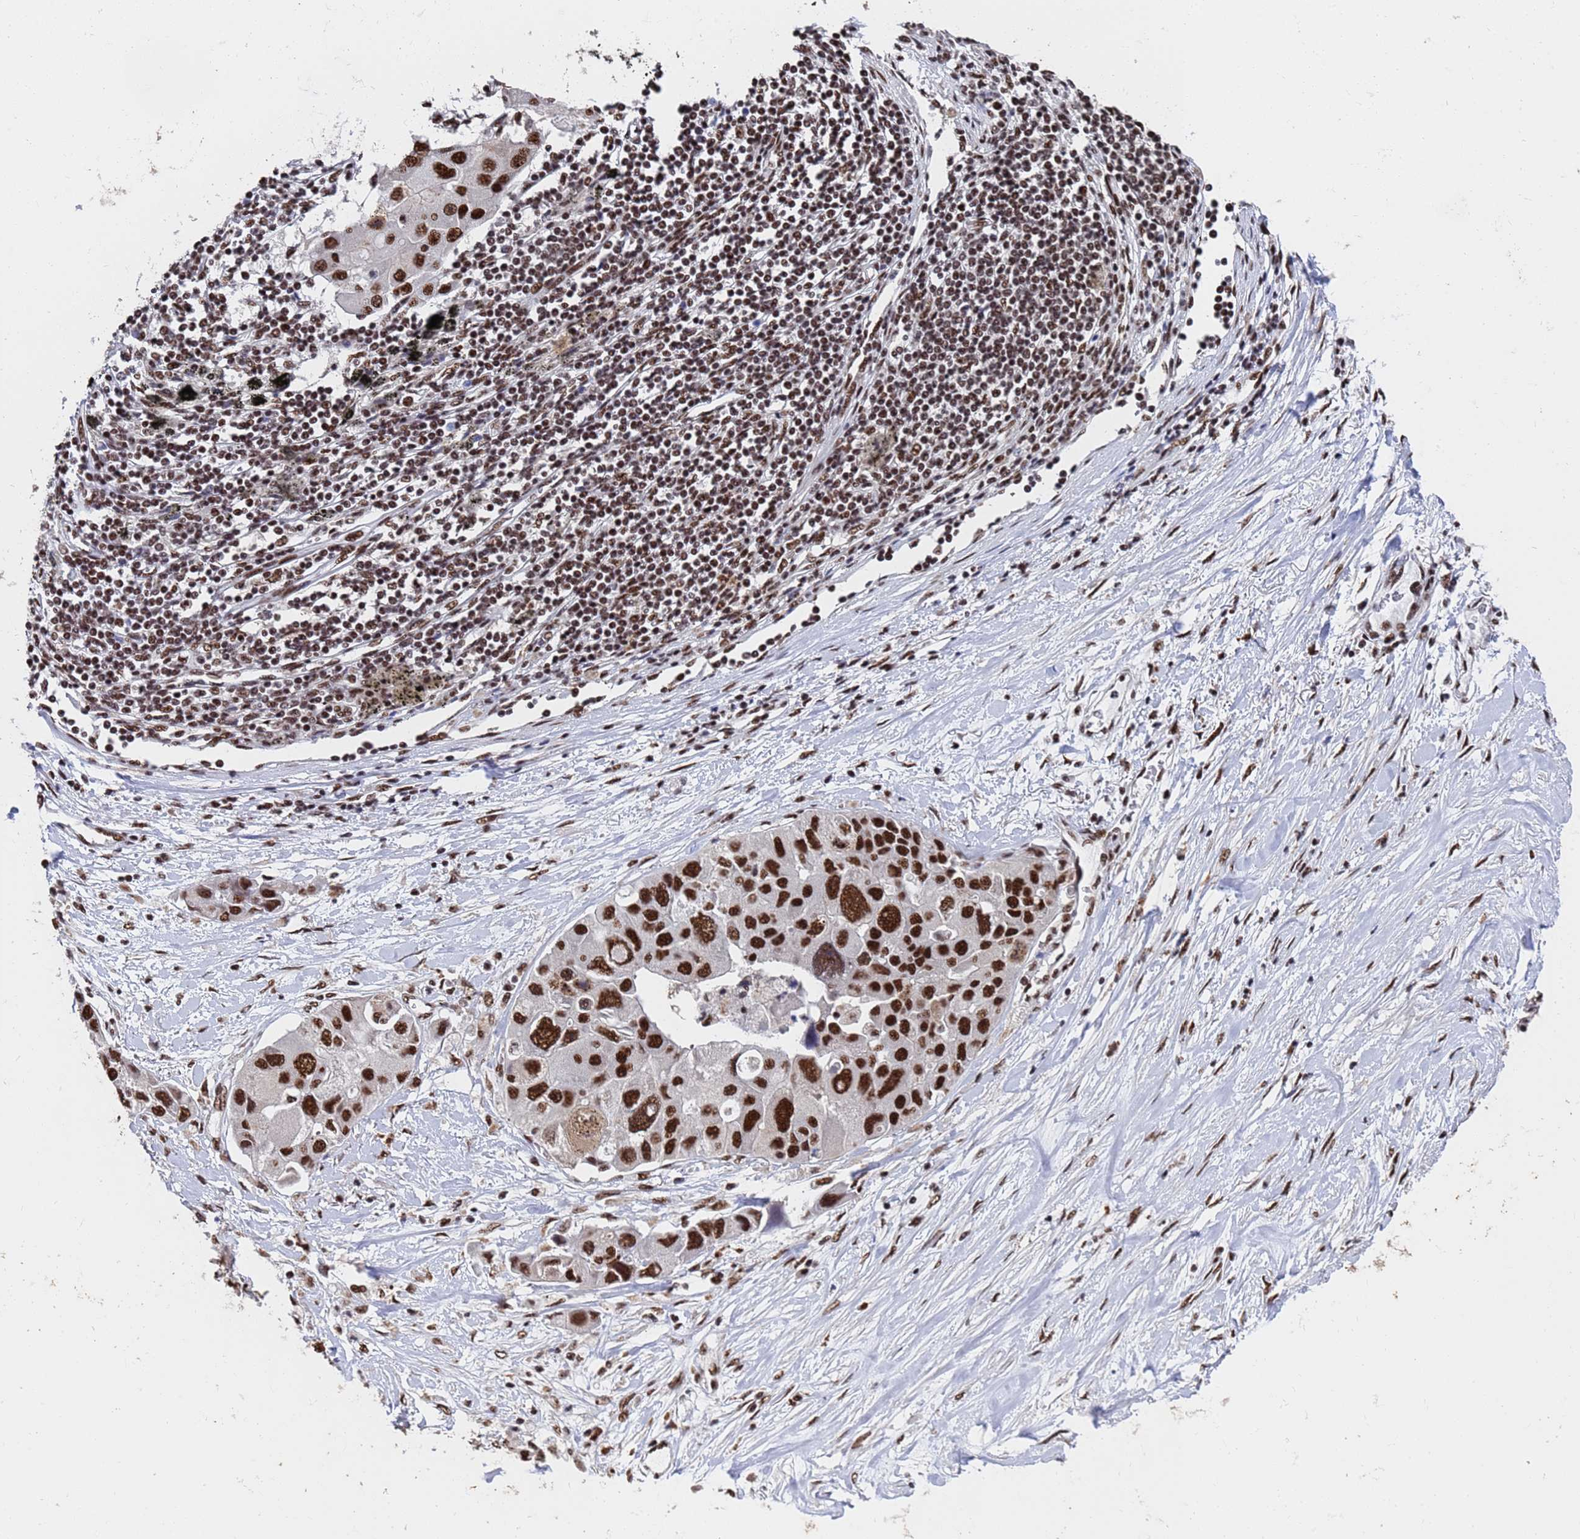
{"staining": {"intensity": "strong", "quantity": ">75%", "location": "nuclear"}, "tissue": "lung cancer", "cell_type": "Tumor cells", "image_type": "cancer", "snomed": [{"axis": "morphology", "description": "Adenocarcinoma, NOS"}, {"axis": "topography", "description": "Lung"}], "caption": "Strong nuclear staining for a protein is present in about >75% of tumor cells of lung adenocarcinoma using immunohistochemistry (IHC).", "gene": "SF3B2", "patient": {"sex": "female", "age": 54}}